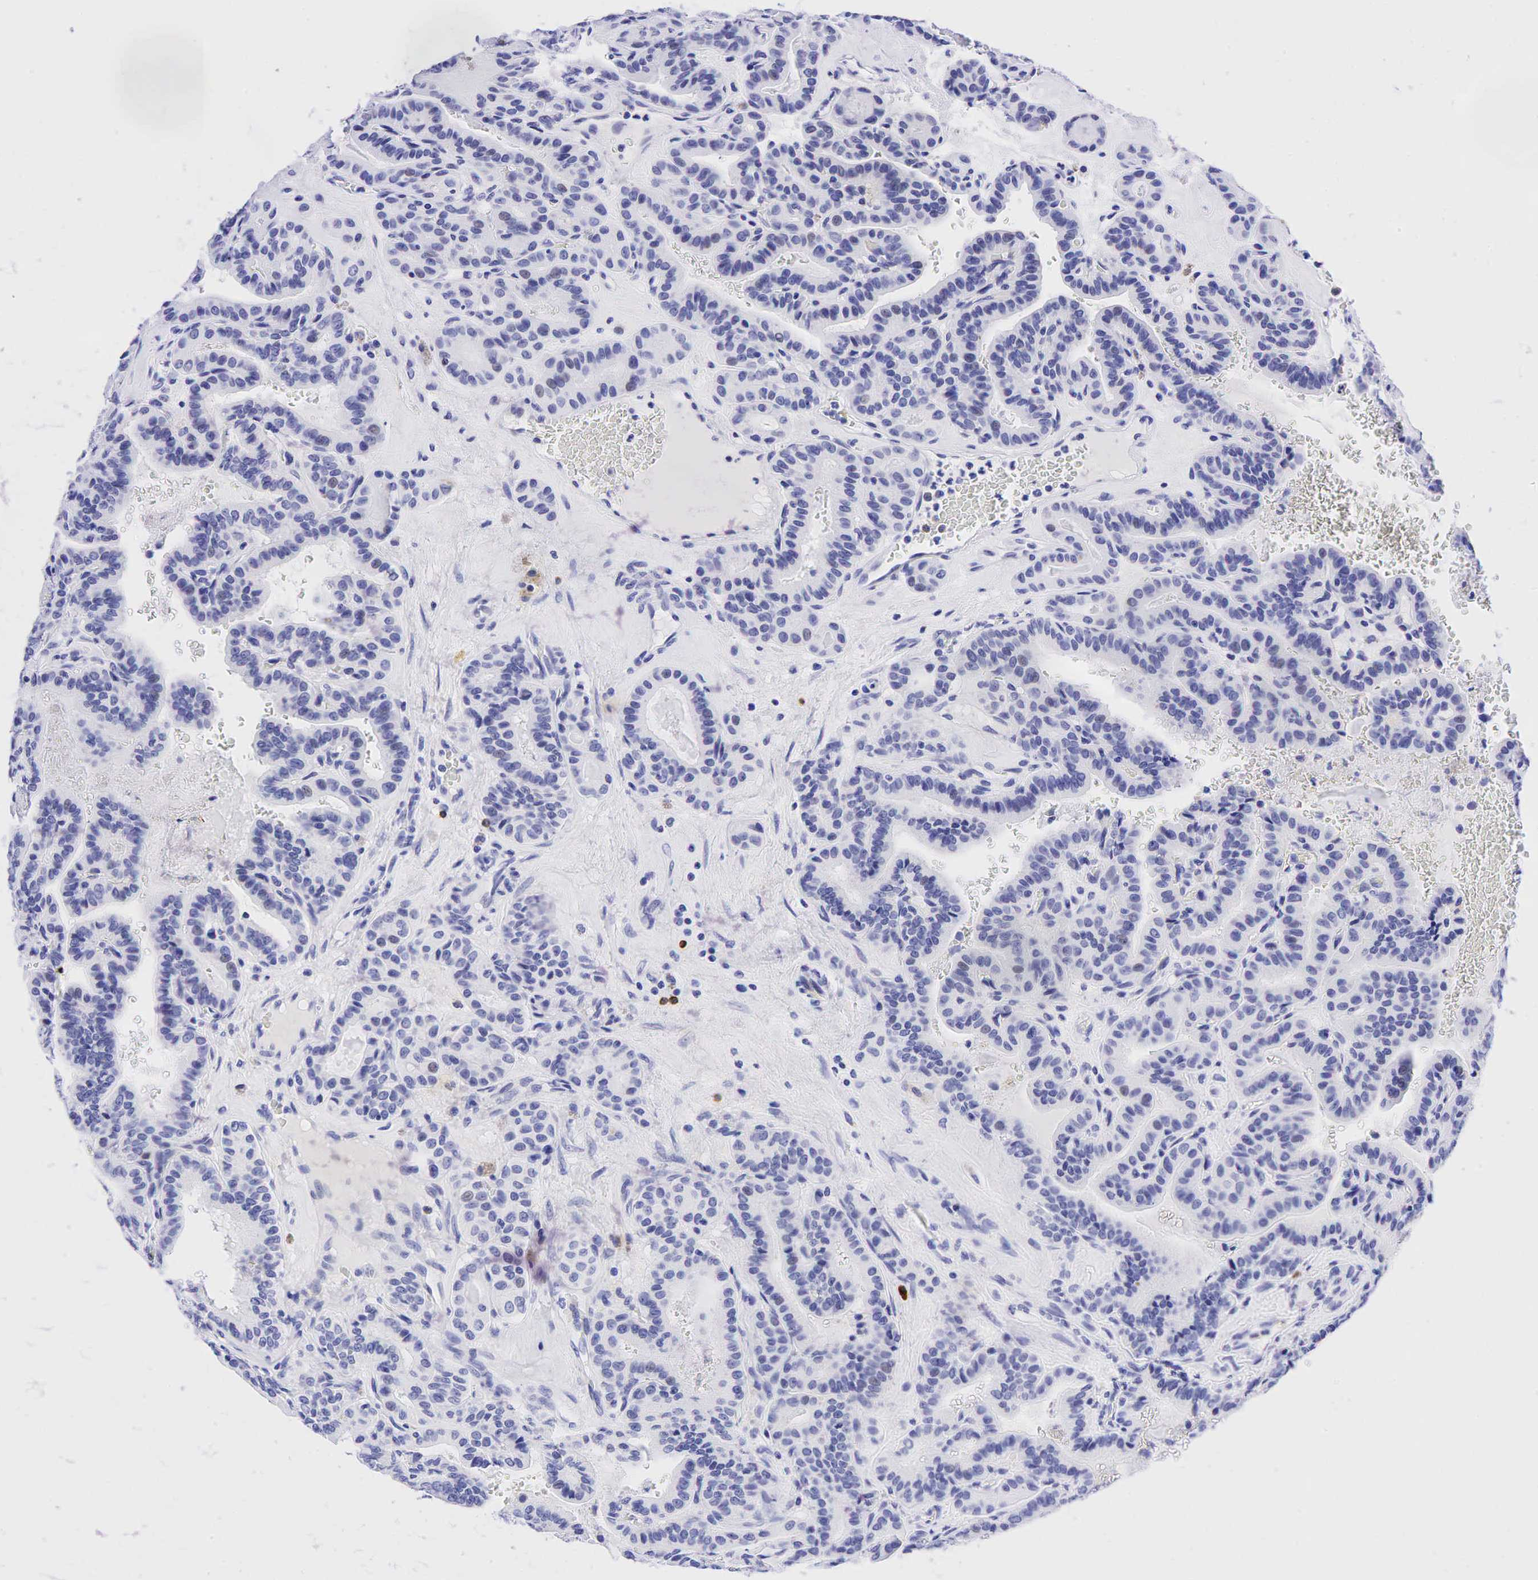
{"staining": {"intensity": "weak", "quantity": "<25%", "location": "nuclear"}, "tissue": "thyroid cancer", "cell_type": "Tumor cells", "image_type": "cancer", "snomed": [{"axis": "morphology", "description": "Papillary adenocarcinoma, NOS"}, {"axis": "topography", "description": "Thyroid gland"}], "caption": "This is an immunohistochemistry histopathology image of papillary adenocarcinoma (thyroid). There is no expression in tumor cells.", "gene": "CD79A", "patient": {"sex": "male", "age": 87}}